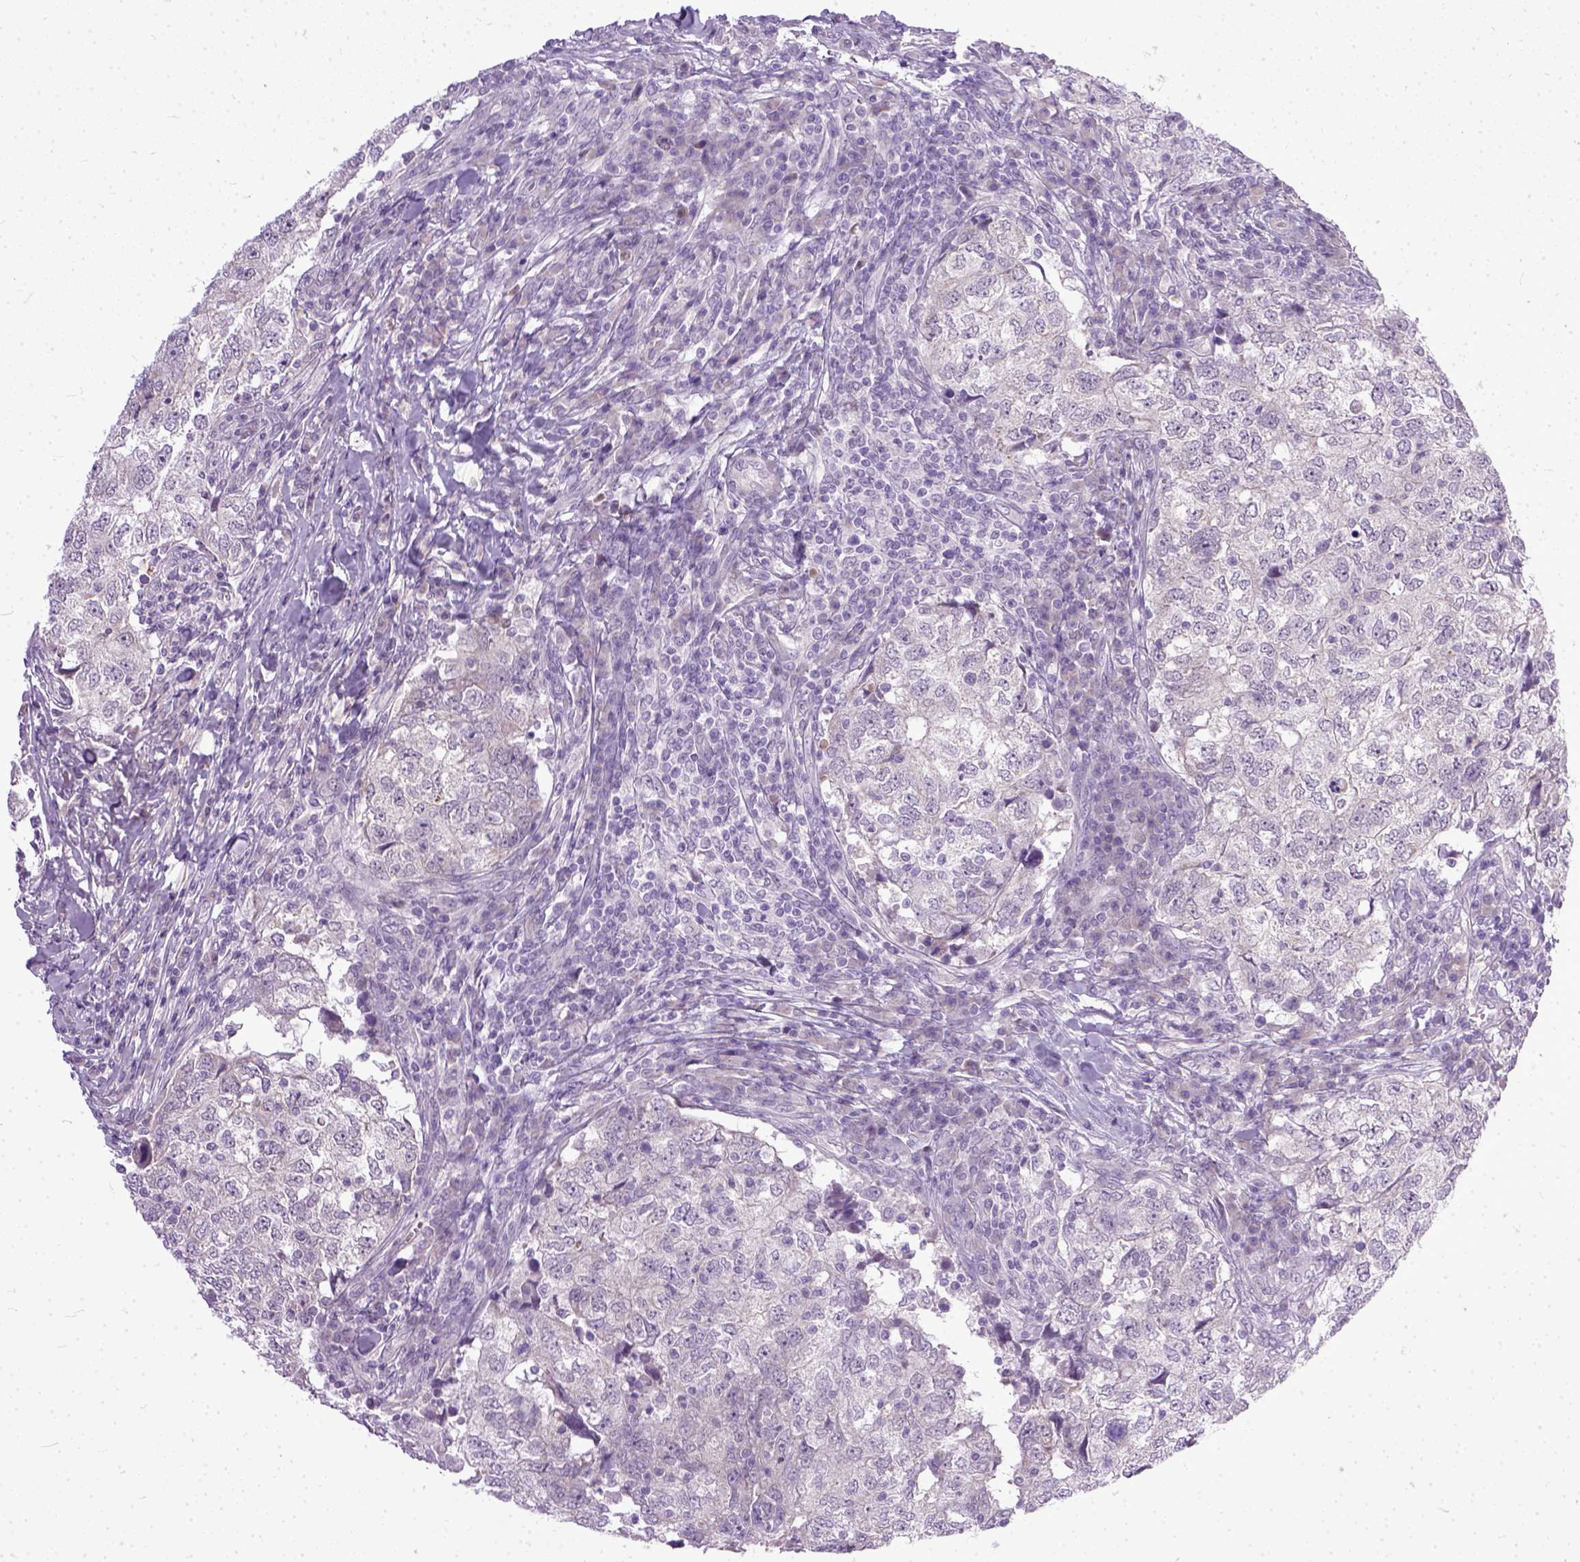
{"staining": {"intensity": "negative", "quantity": "none", "location": "none"}, "tissue": "breast cancer", "cell_type": "Tumor cells", "image_type": "cancer", "snomed": [{"axis": "morphology", "description": "Duct carcinoma"}, {"axis": "topography", "description": "Breast"}], "caption": "Tumor cells are negative for brown protein staining in intraductal carcinoma (breast).", "gene": "TCEAL7", "patient": {"sex": "female", "age": 30}}